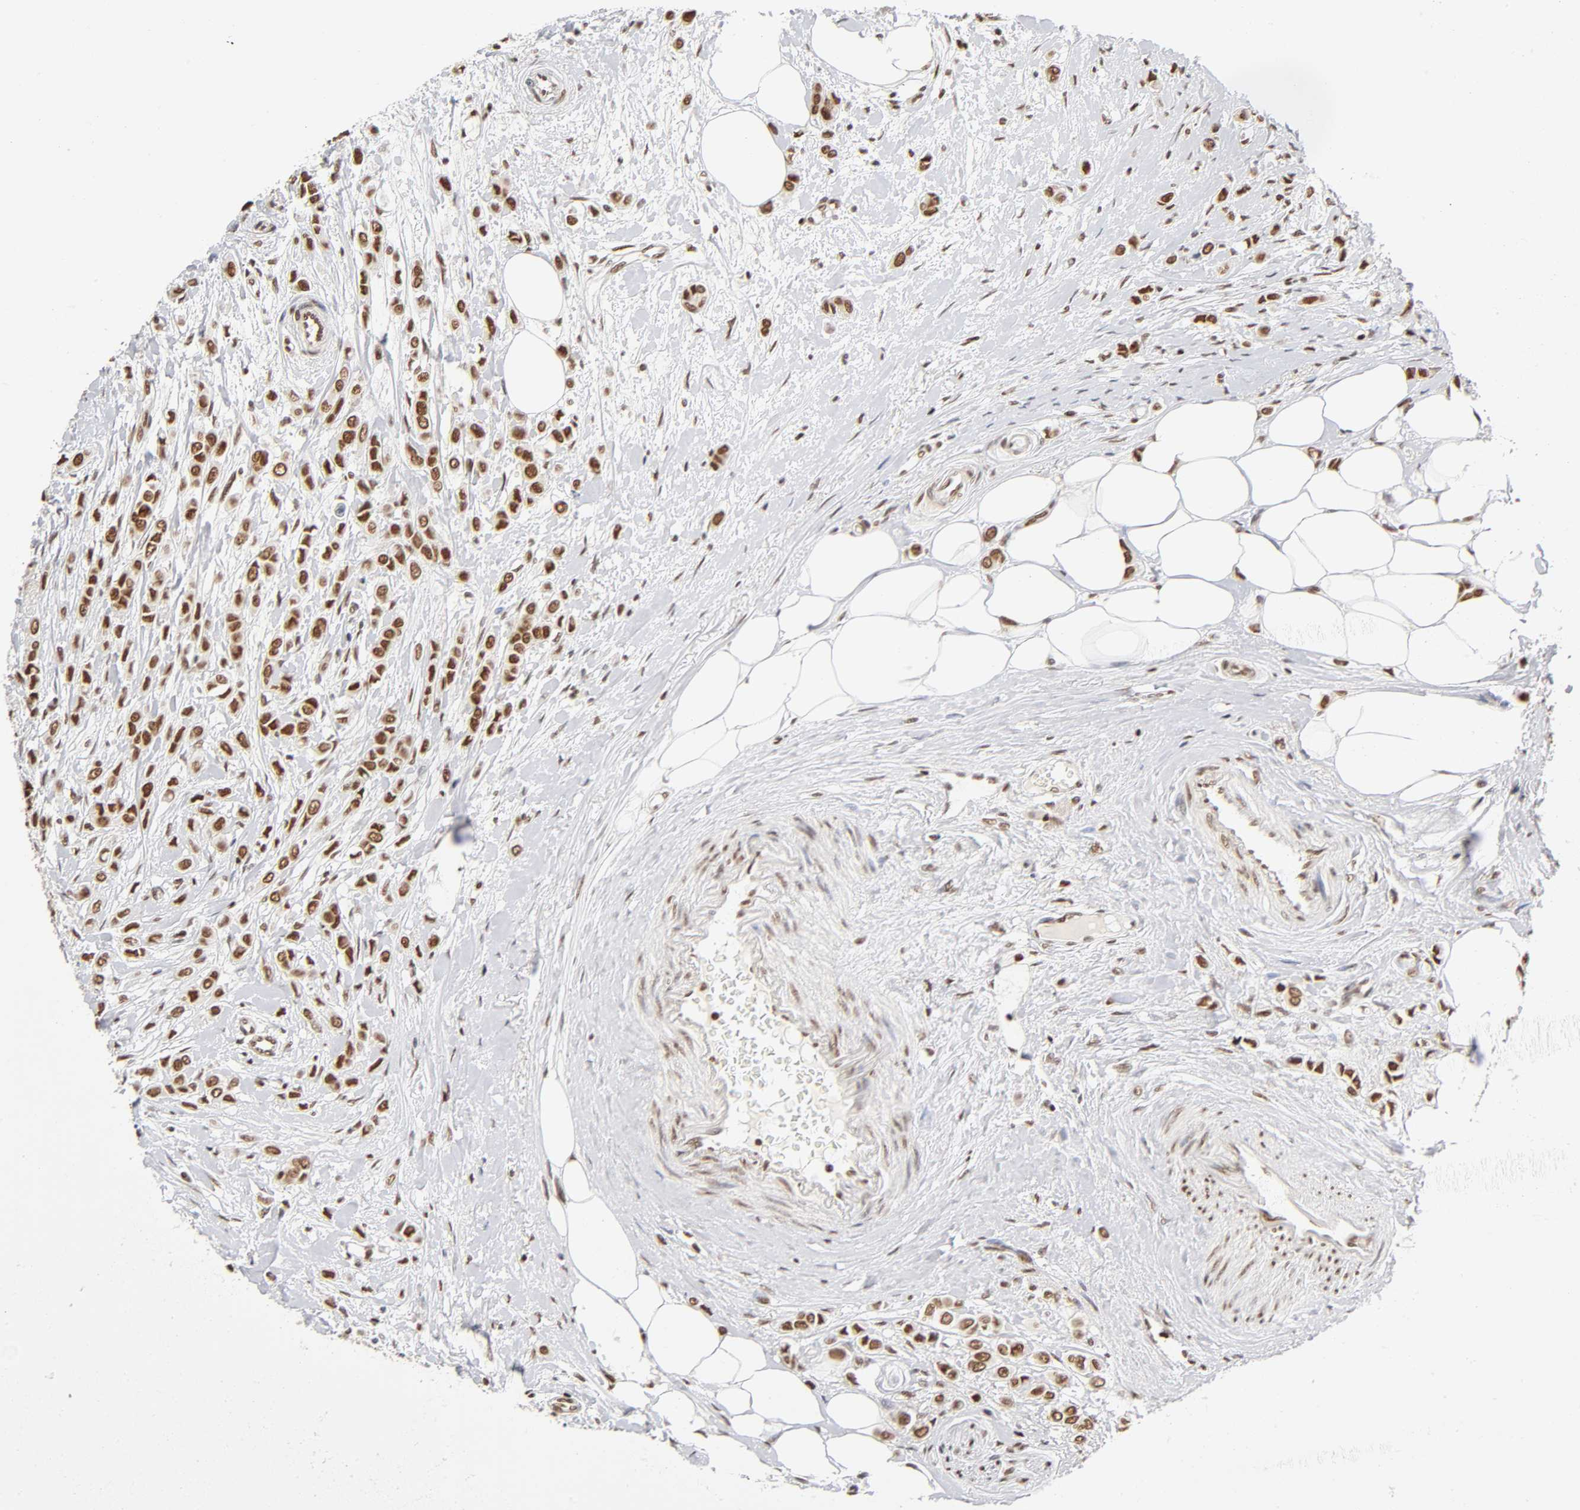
{"staining": {"intensity": "strong", "quantity": ">75%", "location": "nuclear"}, "tissue": "breast cancer", "cell_type": "Tumor cells", "image_type": "cancer", "snomed": [{"axis": "morphology", "description": "Lobular carcinoma"}, {"axis": "topography", "description": "Breast"}], "caption": "Protein staining demonstrates strong nuclear staining in approximately >75% of tumor cells in lobular carcinoma (breast).", "gene": "ILKAP", "patient": {"sex": "female", "age": 51}}